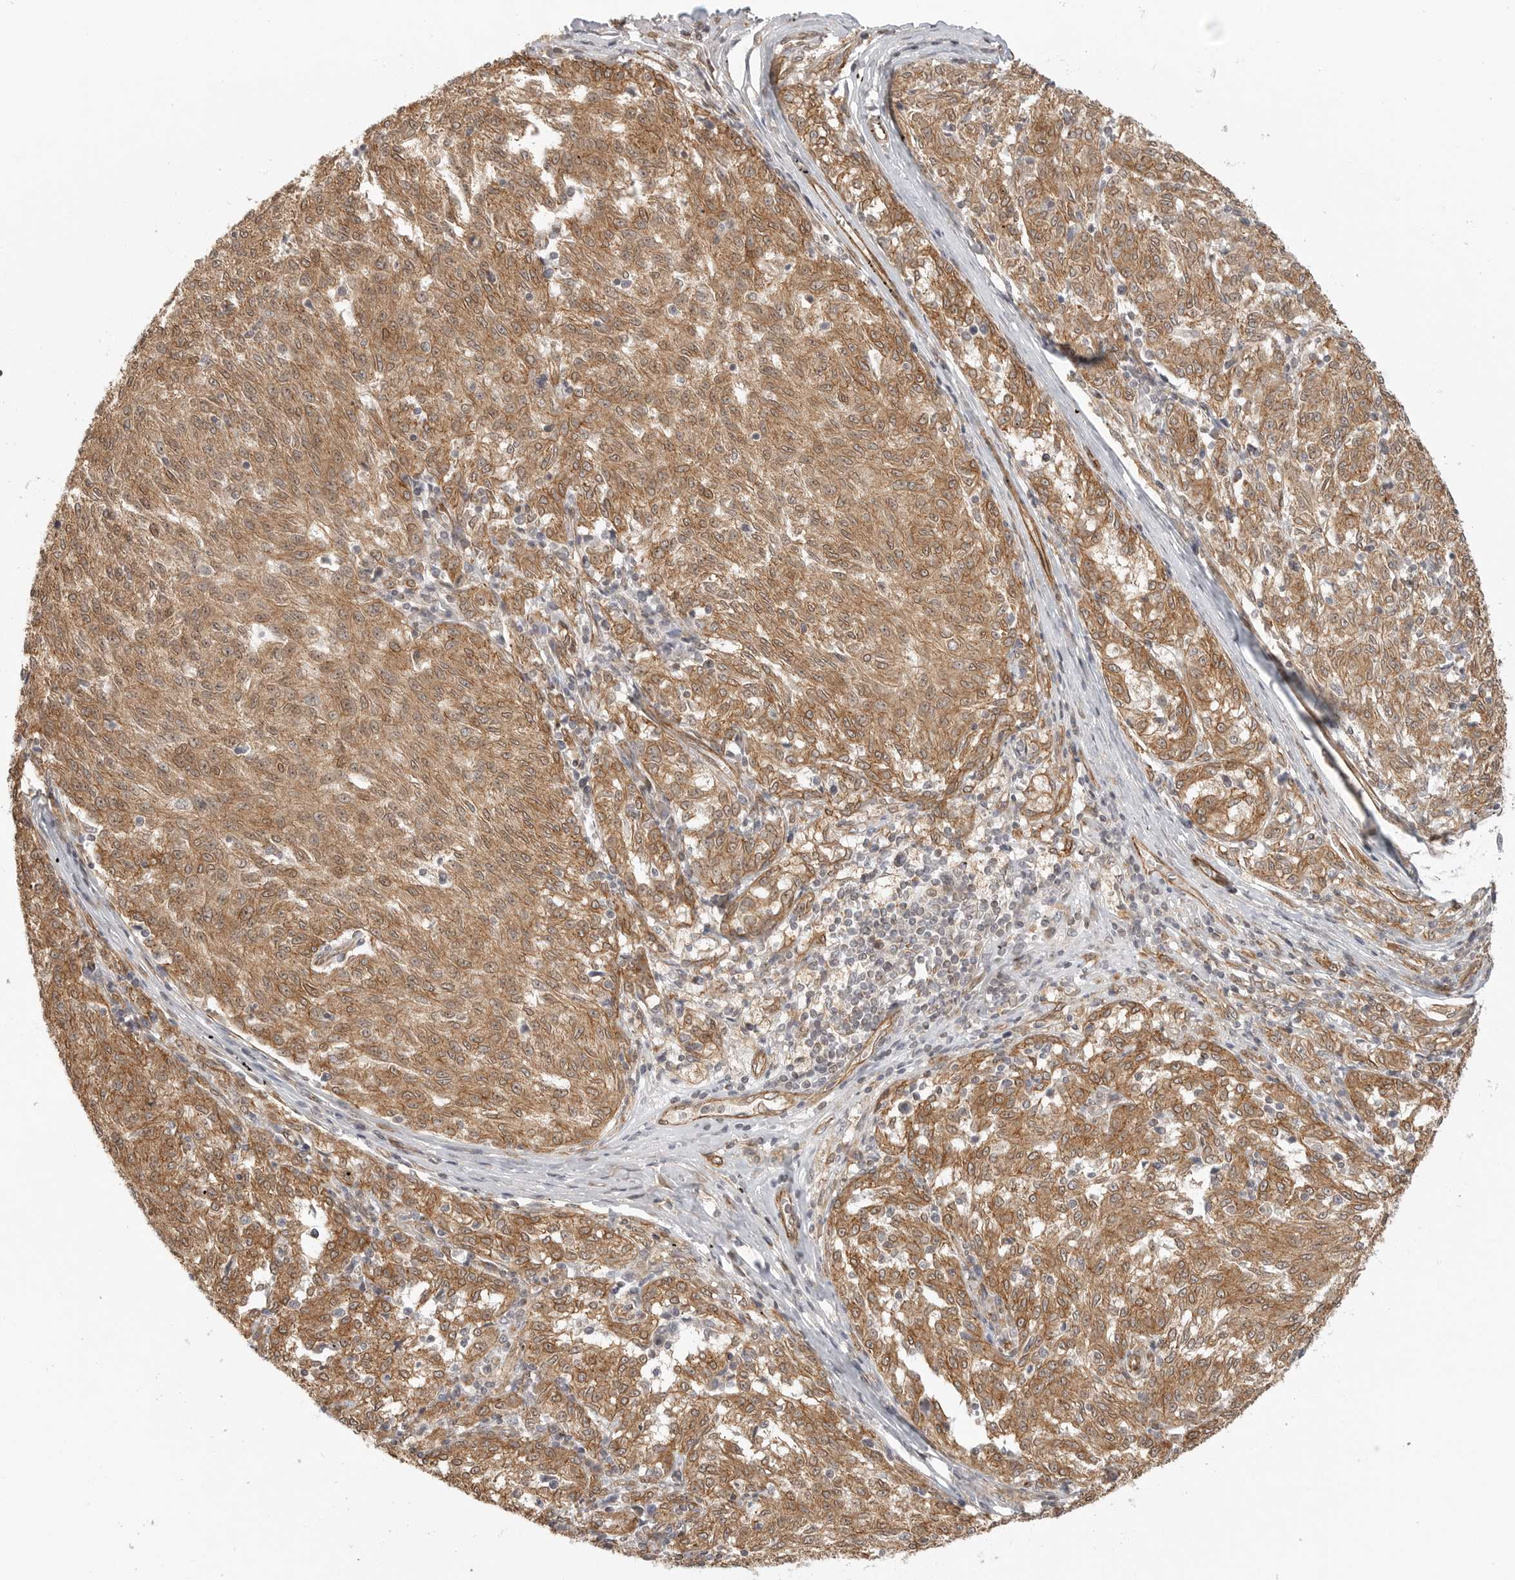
{"staining": {"intensity": "moderate", "quantity": ">75%", "location": "cytoplasmic/membranous,nuclear"}, "tissue": "melanoma", "cell_type": "Tumor cells", "image_type": "cancer", "snomed": [{"axis": "morphology", "description": "Malignant melanoma, NOS"}, {"axis": "topography", "description": "Skin"}], "caption": "This is an image of immunohistochemistry (IHC) staining of malignant melanoma, which shows moderate positivity in the cytoplasmic/membranous and nuclear of tumor cells.", "gene": "ATOH7", "patient": {"sex": "female", "age": 72}}